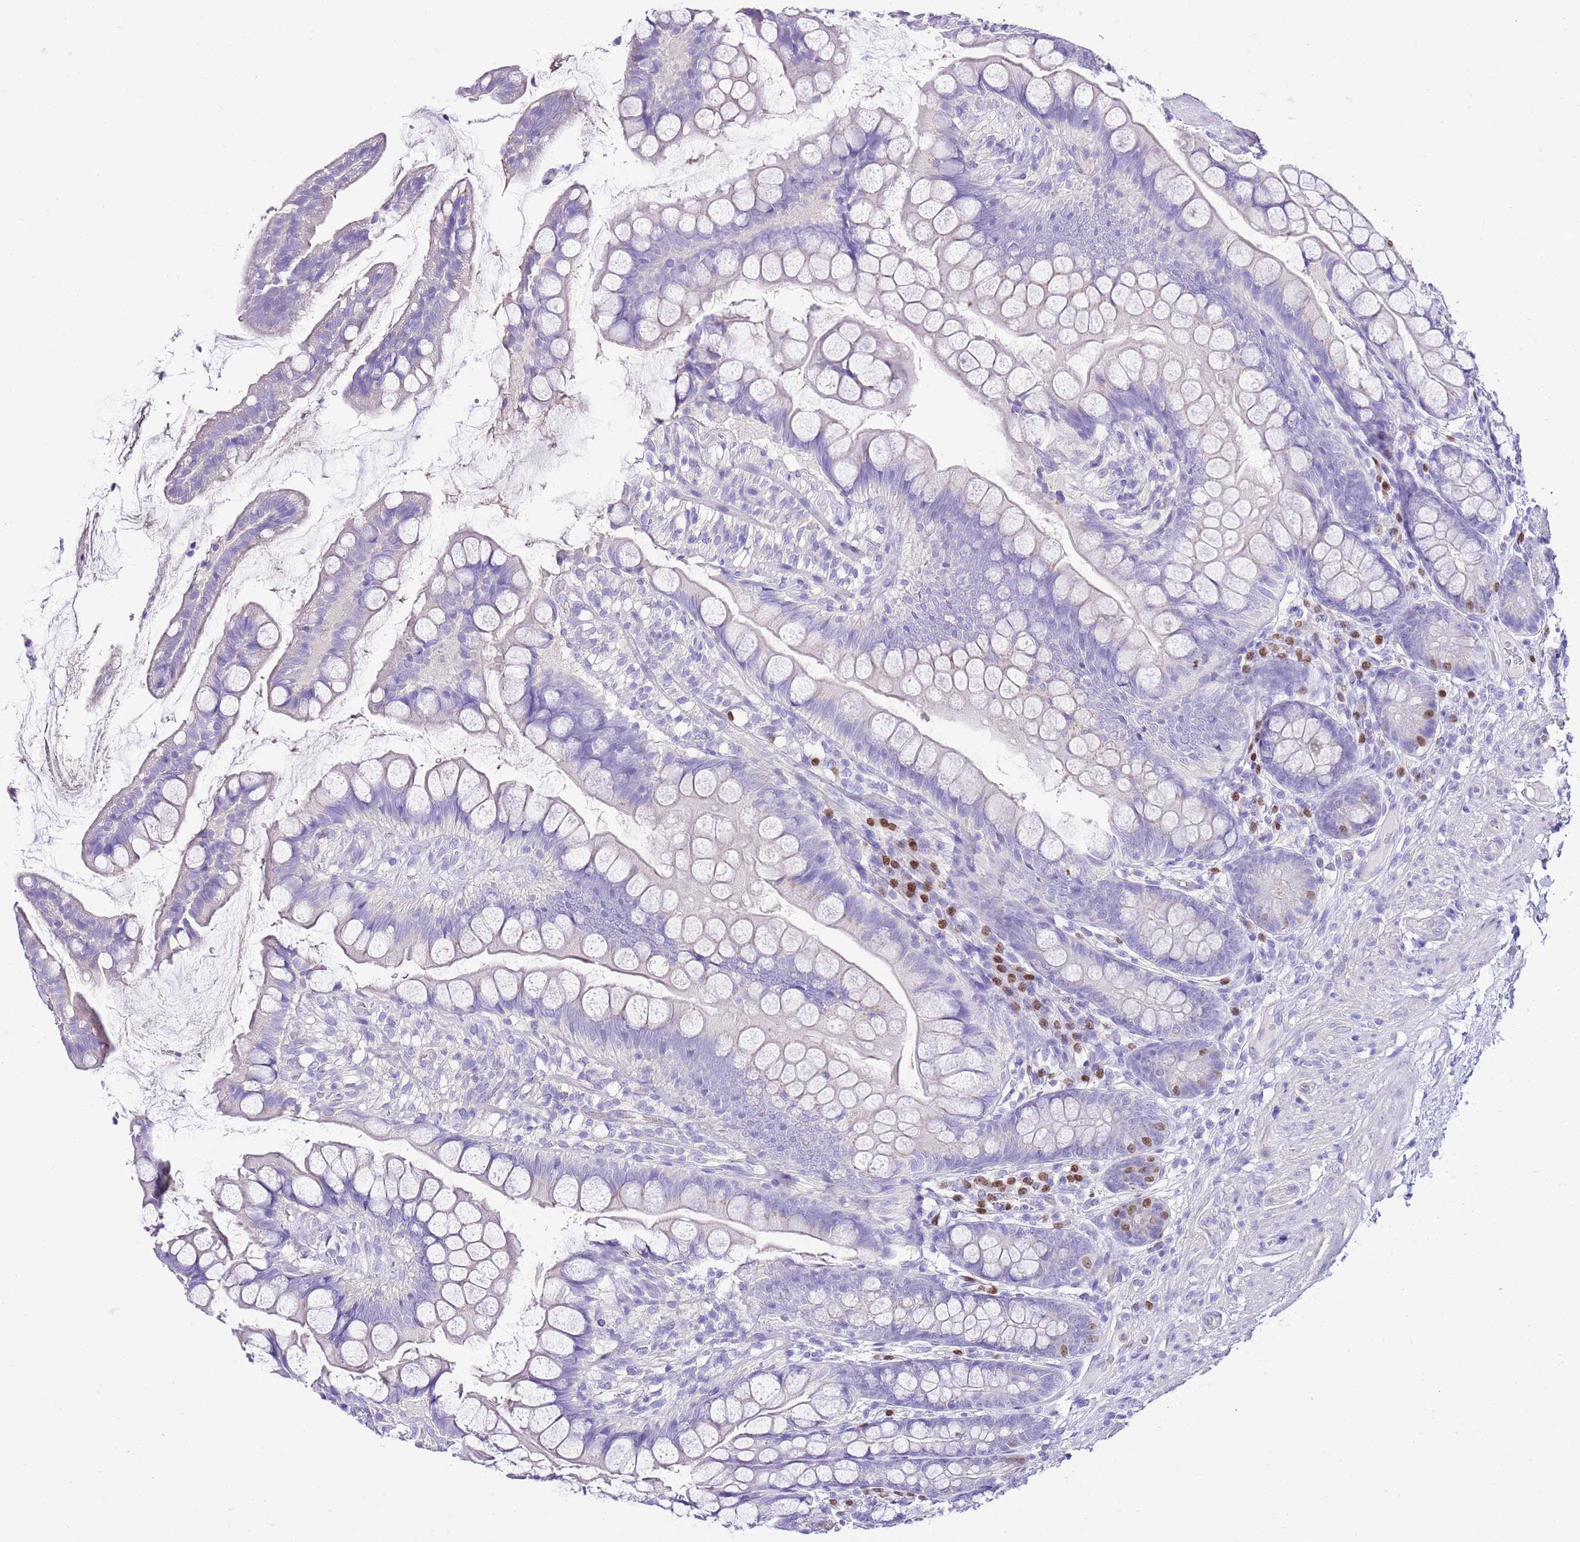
{"staining": {"intensity": "negative", "quantity": "none", "location": "none"}, "tissue": "small intestine", "cell_type": "Glandular cells", "image_type": "normal", "snomed": [{"axis": "morphology", "description": "Normal tissue, NOS"}, {"axis": "topography", "description": "Small intestine"}], "caption": "DAB immunohistochemical staining of normal small intestine displays no significant positivity in glandular cells. (Immunohistochemistry (ihc), brightfield microscopy, high magnification).", "gene": "BHLHA15", "patient": {"sex": "male", "age": 70}}